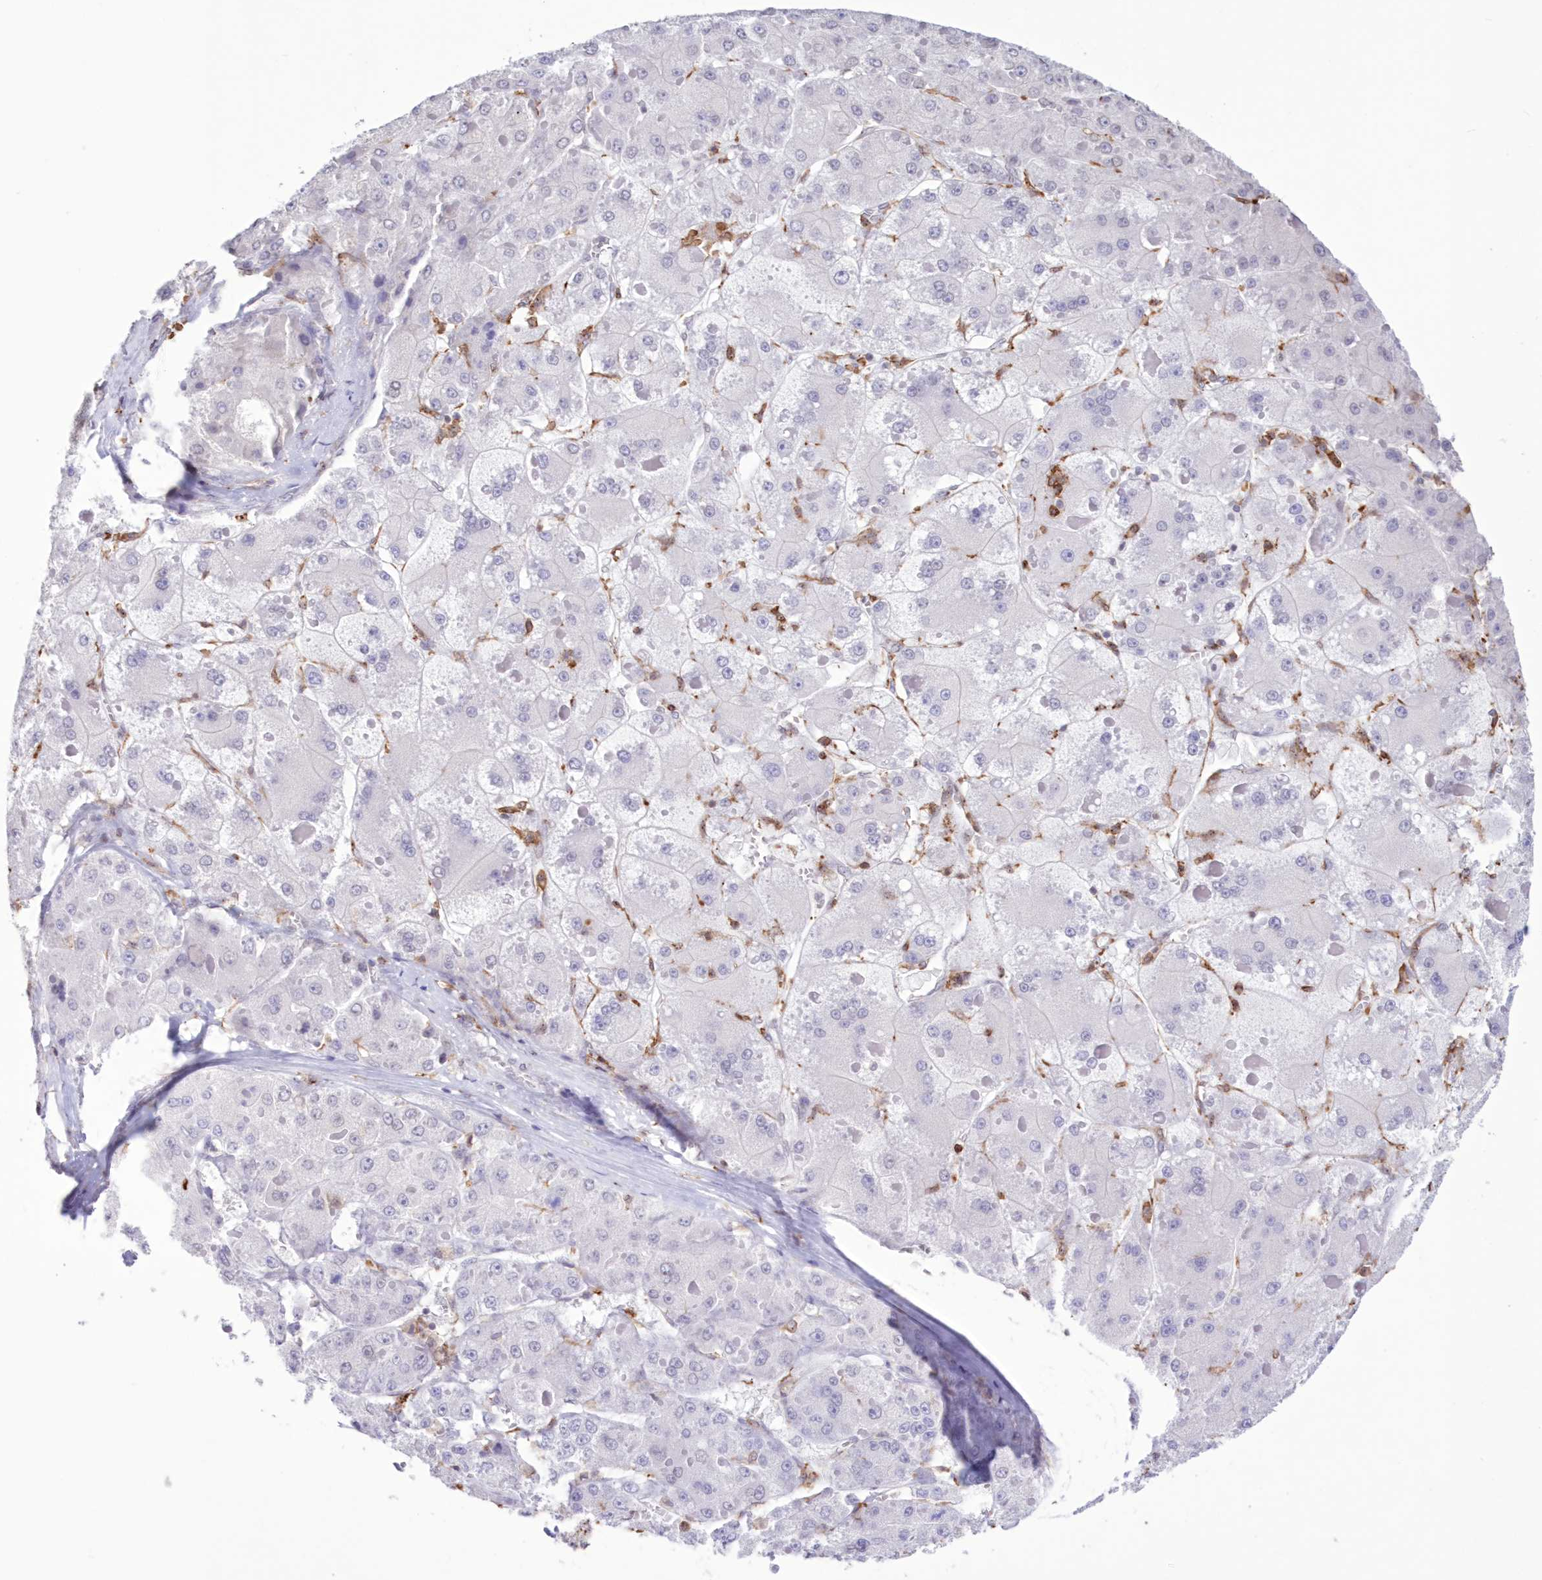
{"staining": {"intensity": "negative", "quantity": "none", "location": "none"}, "tissue": "liver cancer", "cell_type": "Tumor cells", "image_type": "cancer", "snomed": [{"axis": "morphology", "description": "Carcinoma, Hepatocellular, NOS"}, {"axis": "topography", "description": "Liver"}], "caption": "DAB immunohistochemical staining of human liver hepatocellular carcinoma displays no significant staining in tumor cells.", "gene": "C11orf1", "patient": {"sex": "female", "age": 73}}